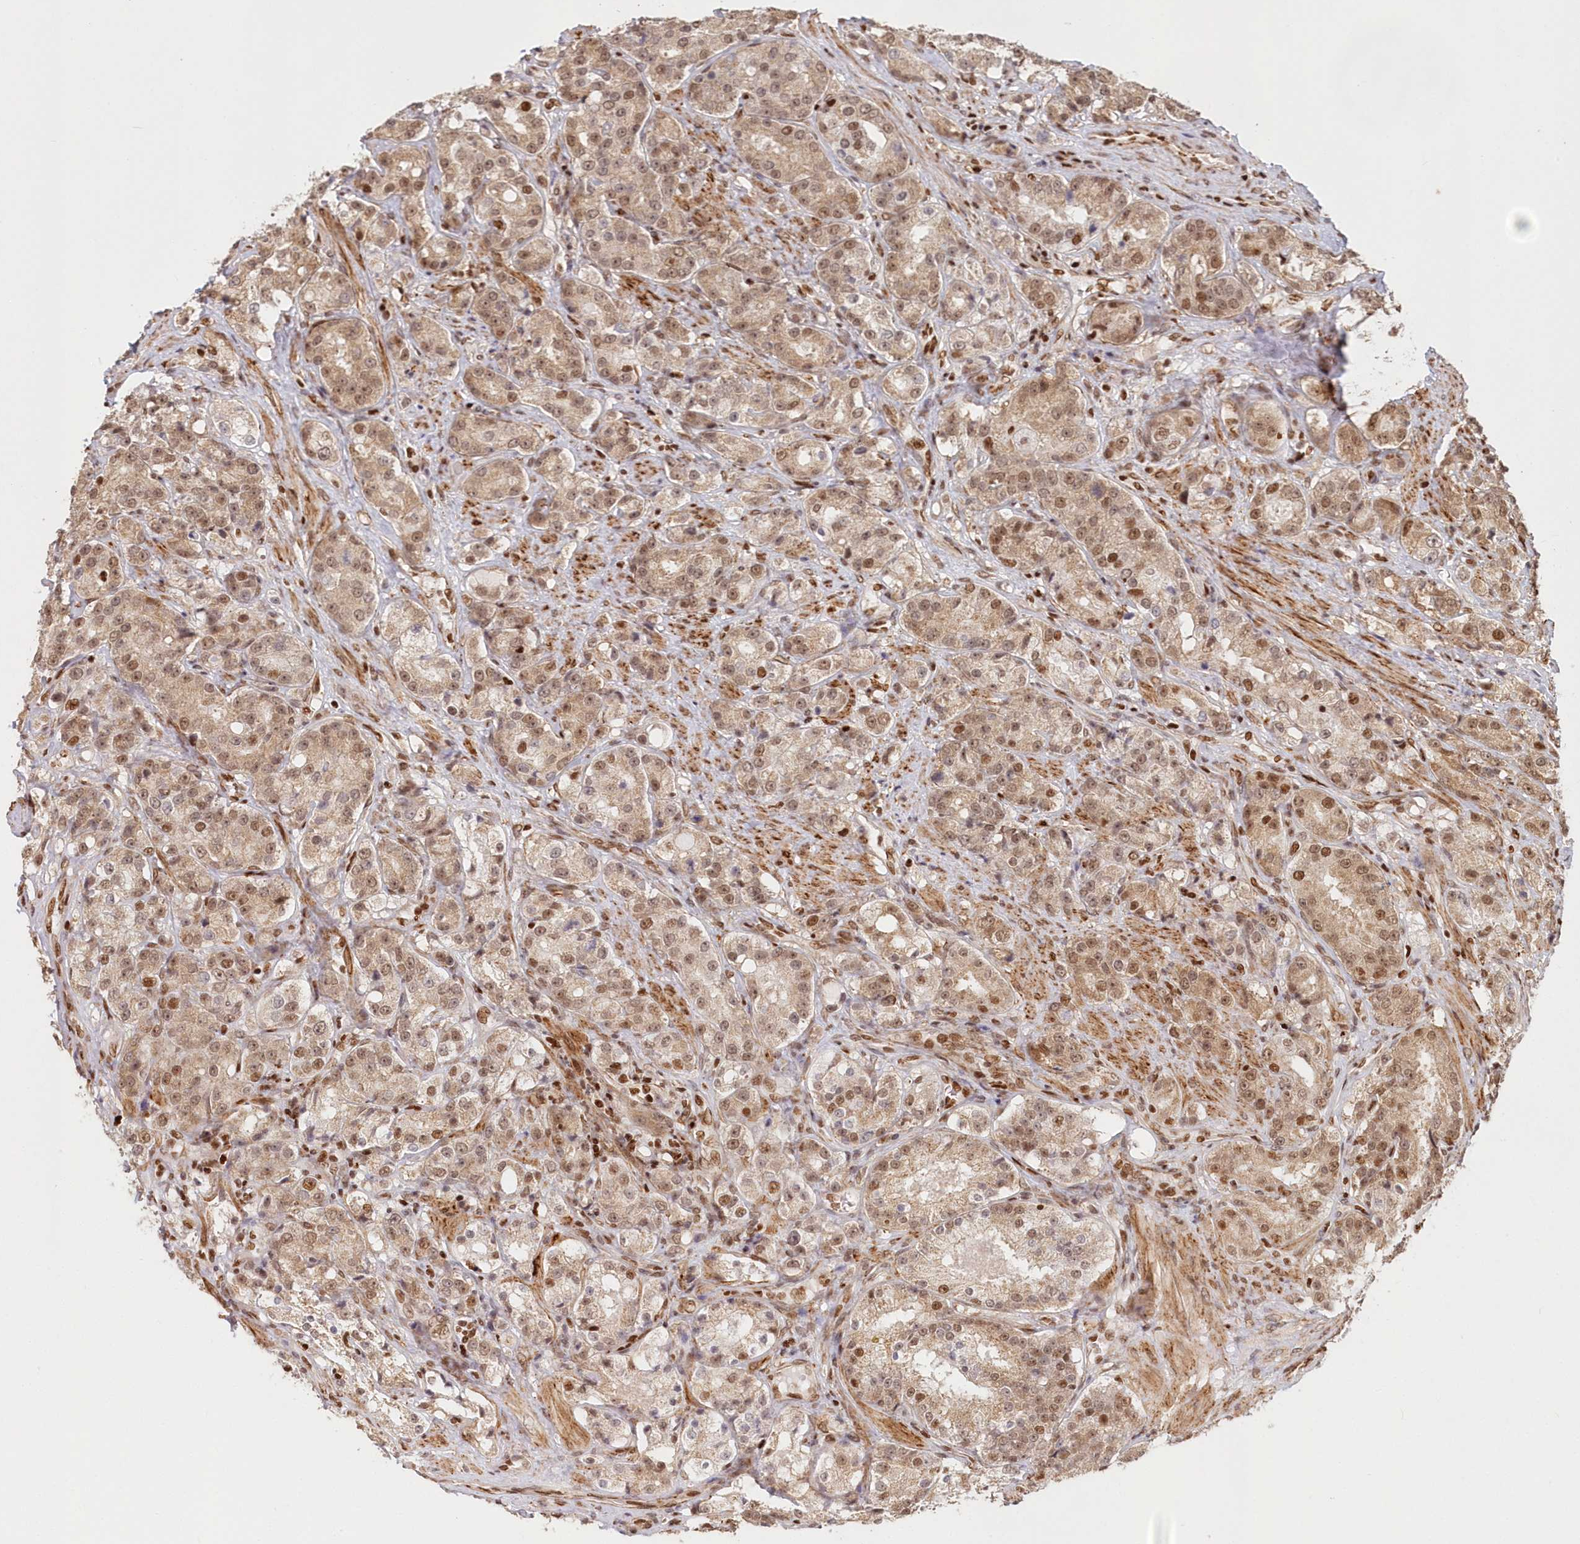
{"staining": {"intensity": "moderate", "quantity": ">75%", "location": "nuclear"}, "tissue": "prostate cancer", "cell_type": "Tumor cells", "image_type": "cancer", "snomed": [{"axis": "morphology", "description": "Adenocarcinoma, High grade"}, {"axis": "topography", "description": "Prostate"}], "caption": "IHC (DAB) staining of human prostate cancer demonstrates moderate nuclear protein expression in about >75% of tumor cells. (DAB IHC with brightfield microscopy, high magnification).", "gene": "POLR2B", "patient": {"sex": "male", "age": 60}}